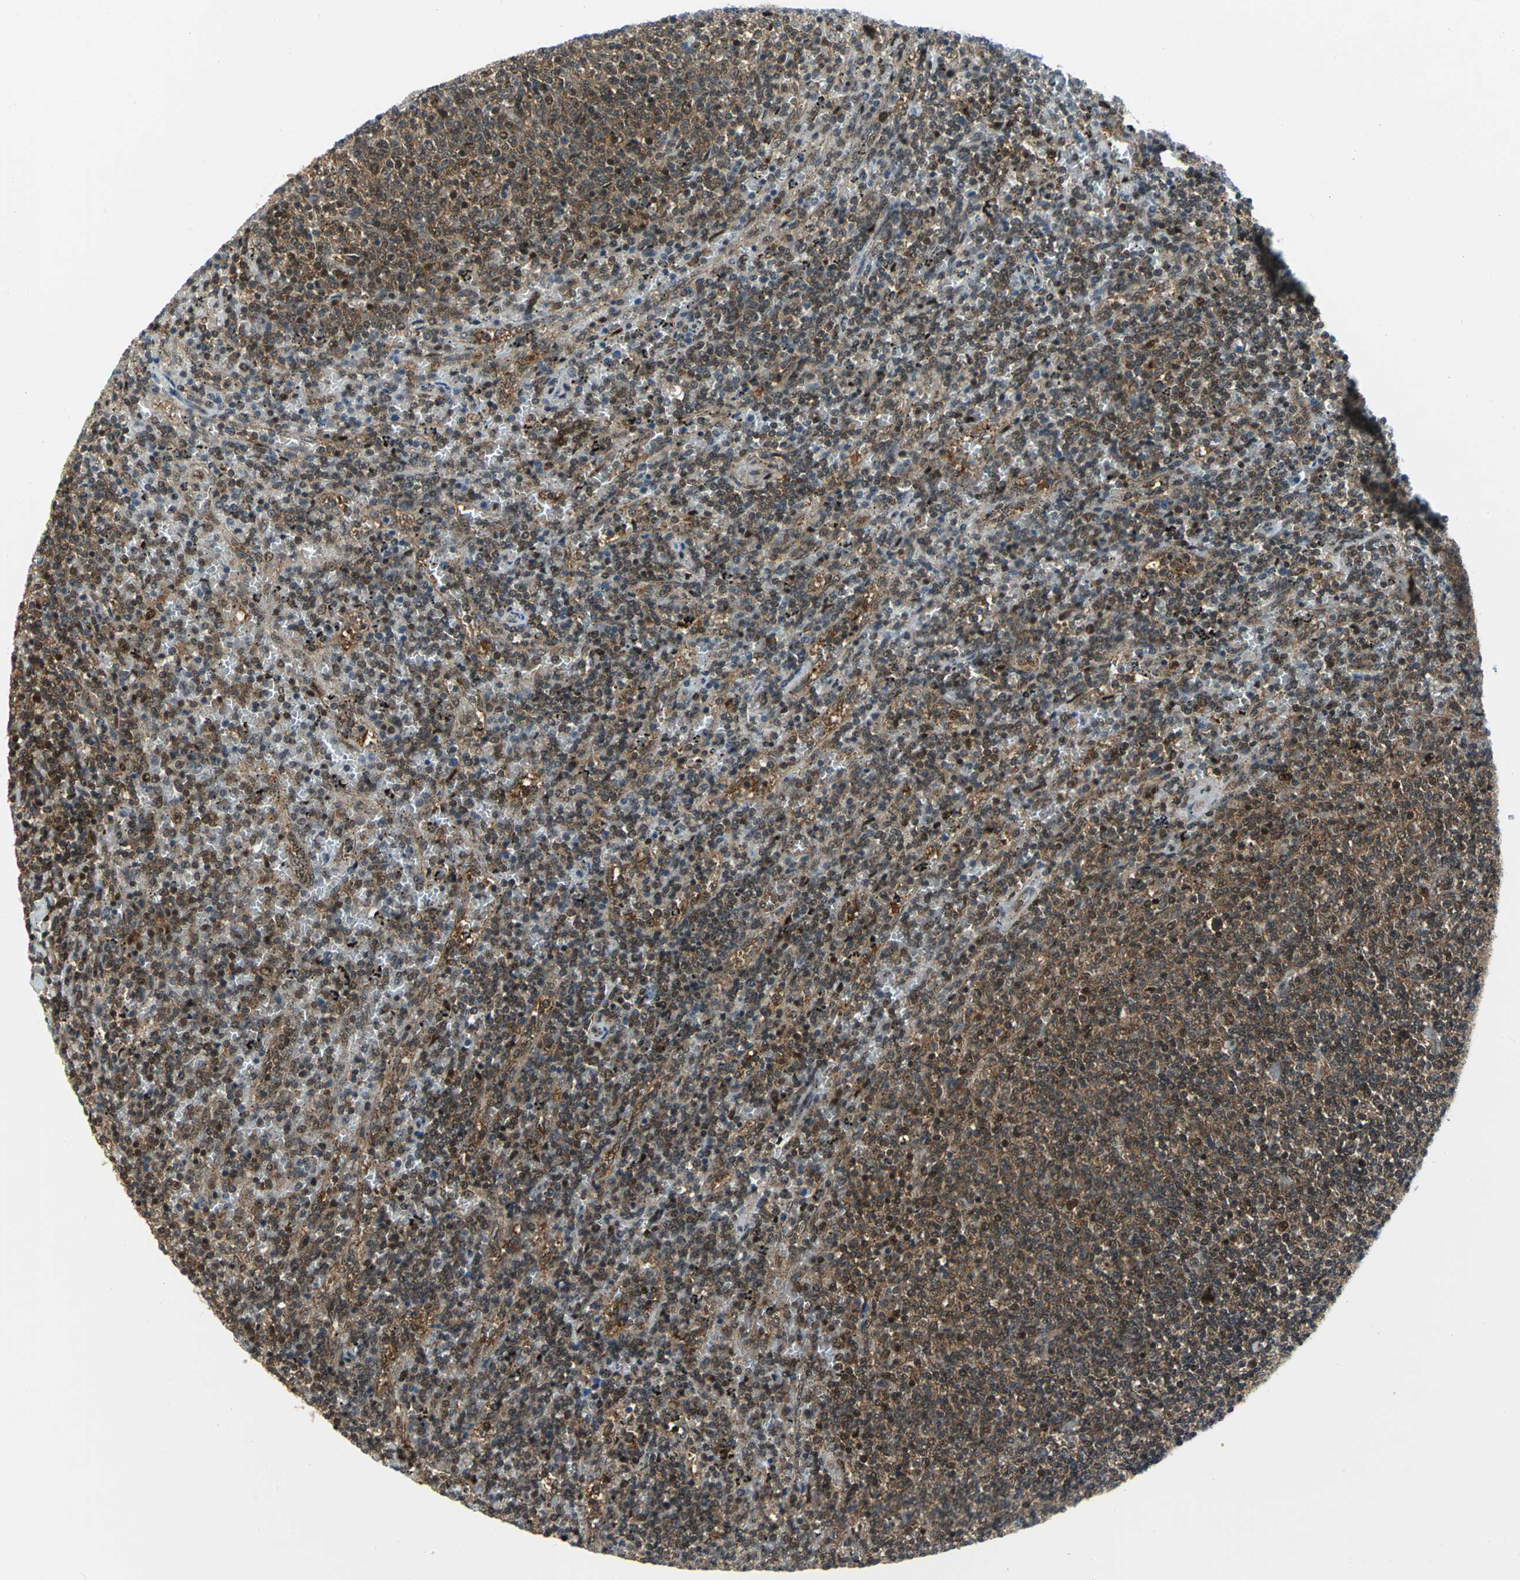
{"staining": {"intensity": "moderate", "quantity": "25%-75%", "location": "cytoplasmic/membranous,nuclear"}, "tissue": "lymphoma", "cell_type": "Tumor cells", "image_type": "cancer", "snomed": [{"axis": "morphology", "description": "Malignant lymphoma, non-Hodgkin's type, Low grade"}, {"axis": "topography", "description": "Spleen"}], "caption": "This histopathology image shows immunohistochemistry staining of human lymphoma, with medium moderate cytoplasmic/membranous and nuclear expression in about 25%-75% of tumor cells.", "gene": "PSMA4", "patient": {"sex": "female", "age": 50}}